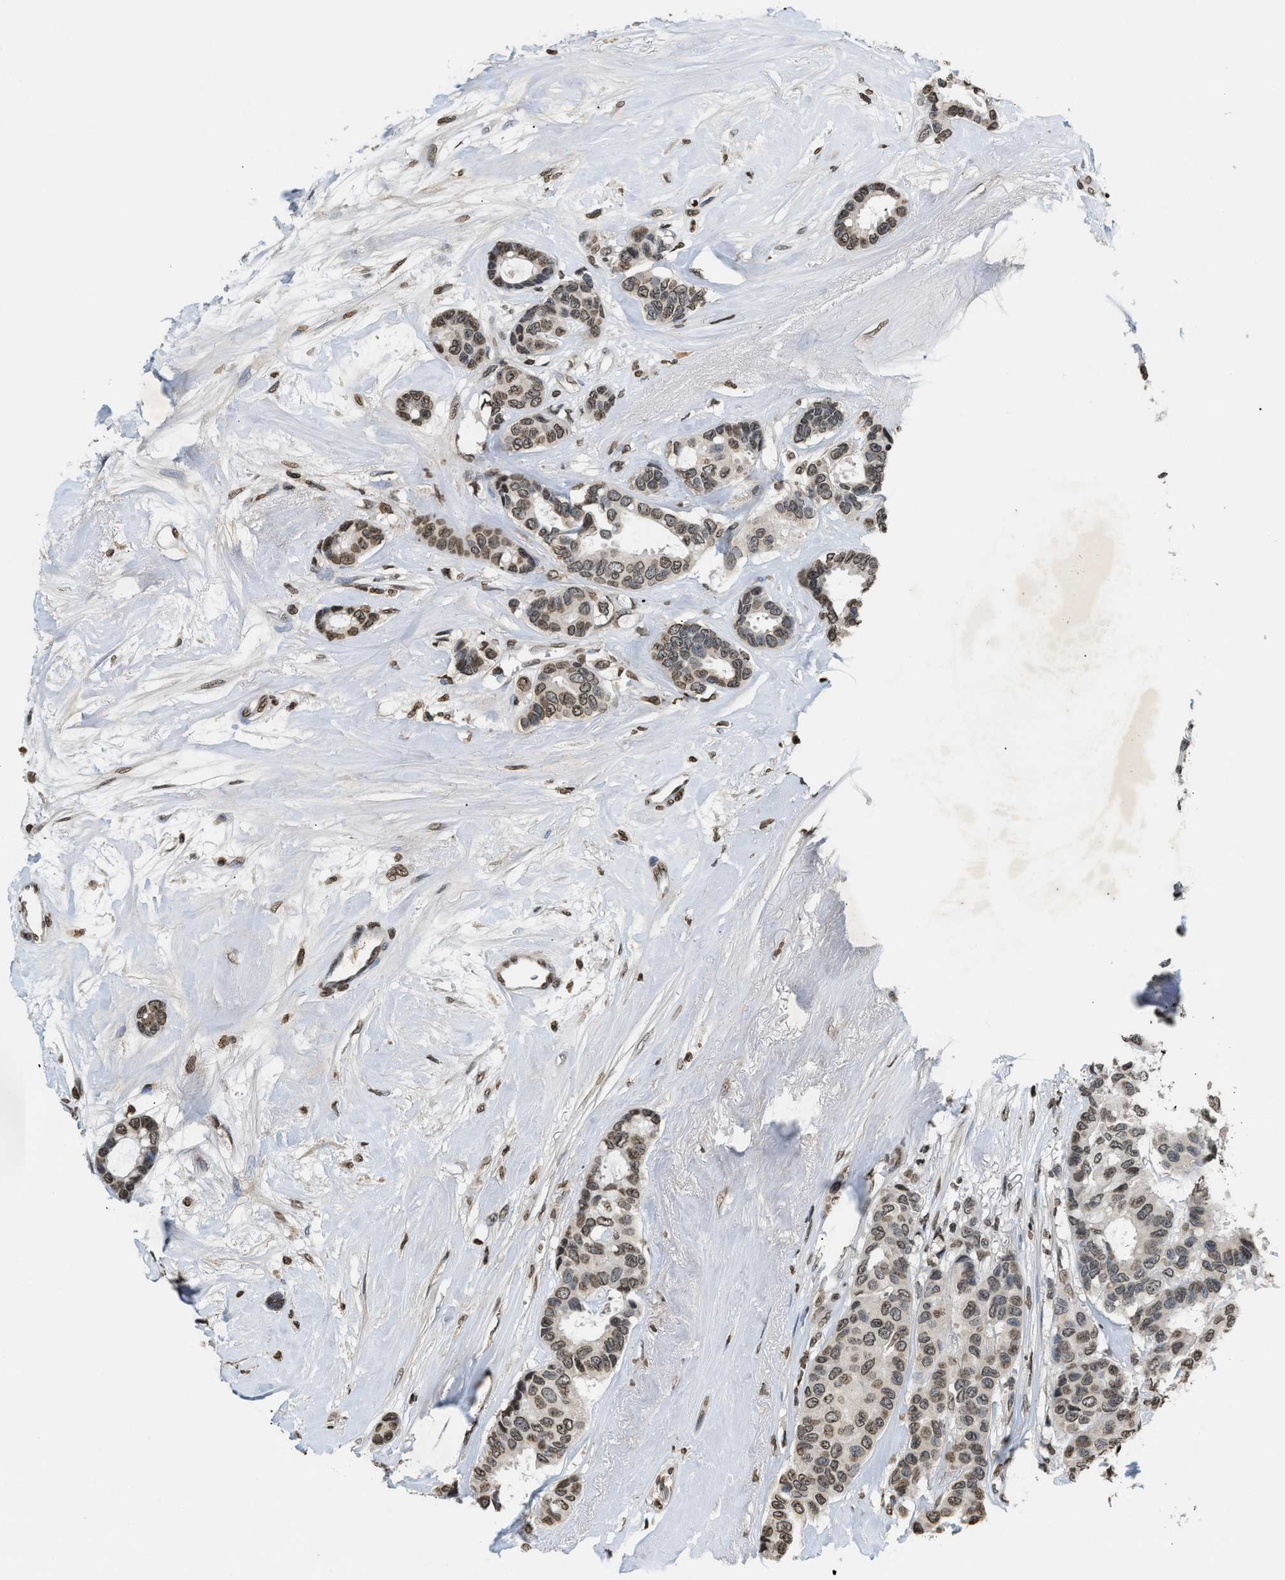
{"staining": {"intensity": "weak", "quantity": ">75%", "location": "nuclear"}, "tissue": "breast cancer", "cell_type": "Tumor cells", "image_type": "cancer", "snomed": [{"axis": "morphology", "description": "Duct carcinoma"}, {"axis": "topography", "description": "Breast"}], "caption": "Human breast infiltrating ductal carcinoma stained with a protein marker shows weak staining in tumor cells.", "gene": "DNASE1L3", "patient": {"sex": "female", "age": 87}}